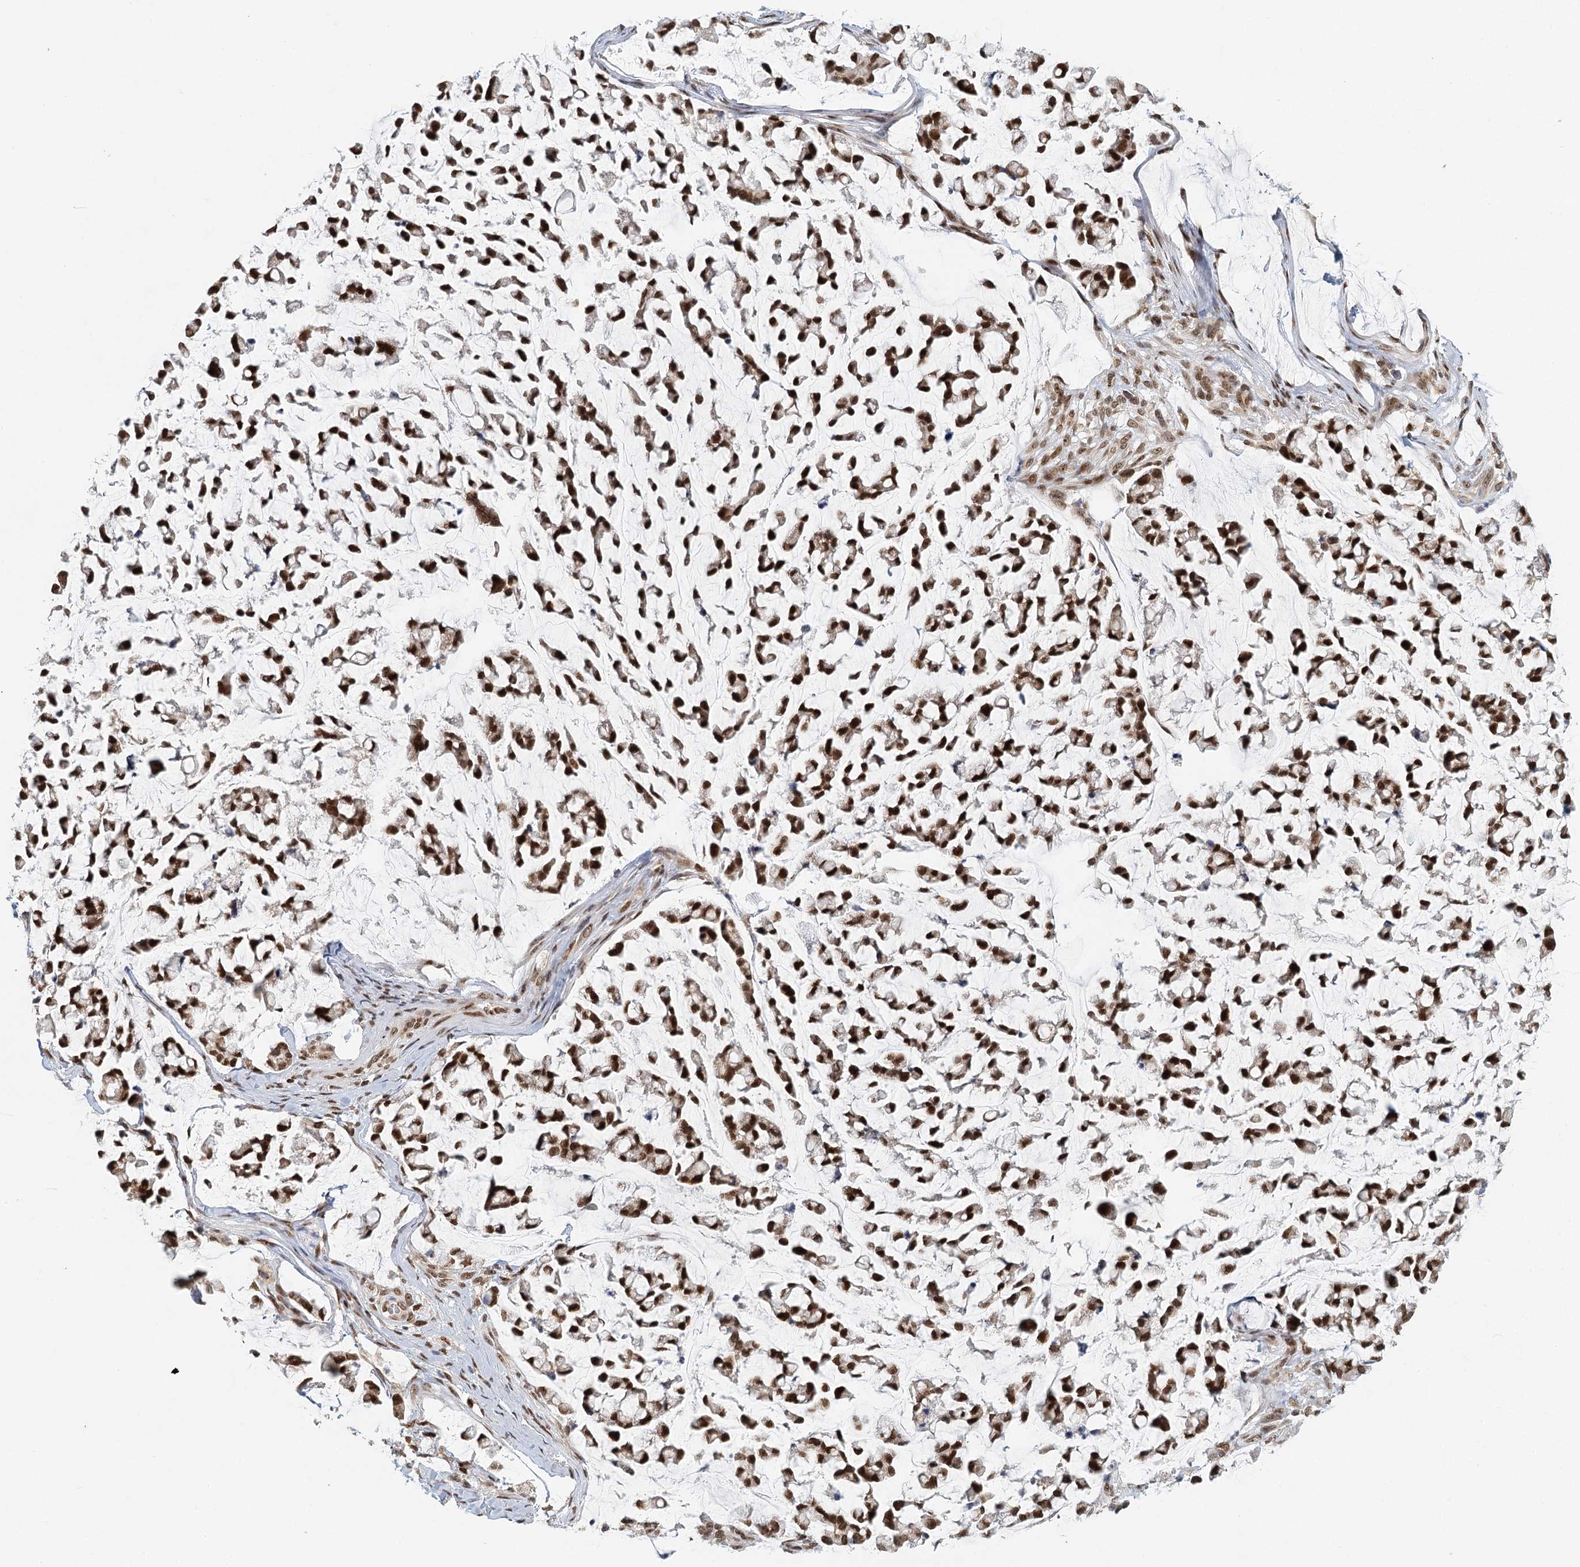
{"staining": {"intensity": "moderate", "quantity": ">75%", "location": "nuclear"}, "tissue": "stomach cancer", "cell_type": "Tumor cells", "image_type": "cancer", "snomed": [{"axis": "morphology", "description": "Adenocarcinoma, NOS"}, {"axis": "topography", "description": "Stomach, lower"}], "caption": "This image exhibits IHC staining of adenocarcinoma (stomach), with medium moderate nuclear staining in approximately >75% of tumor cells.", "gene": "TREX1", "patient": {"sex": "male", "age": 67}}